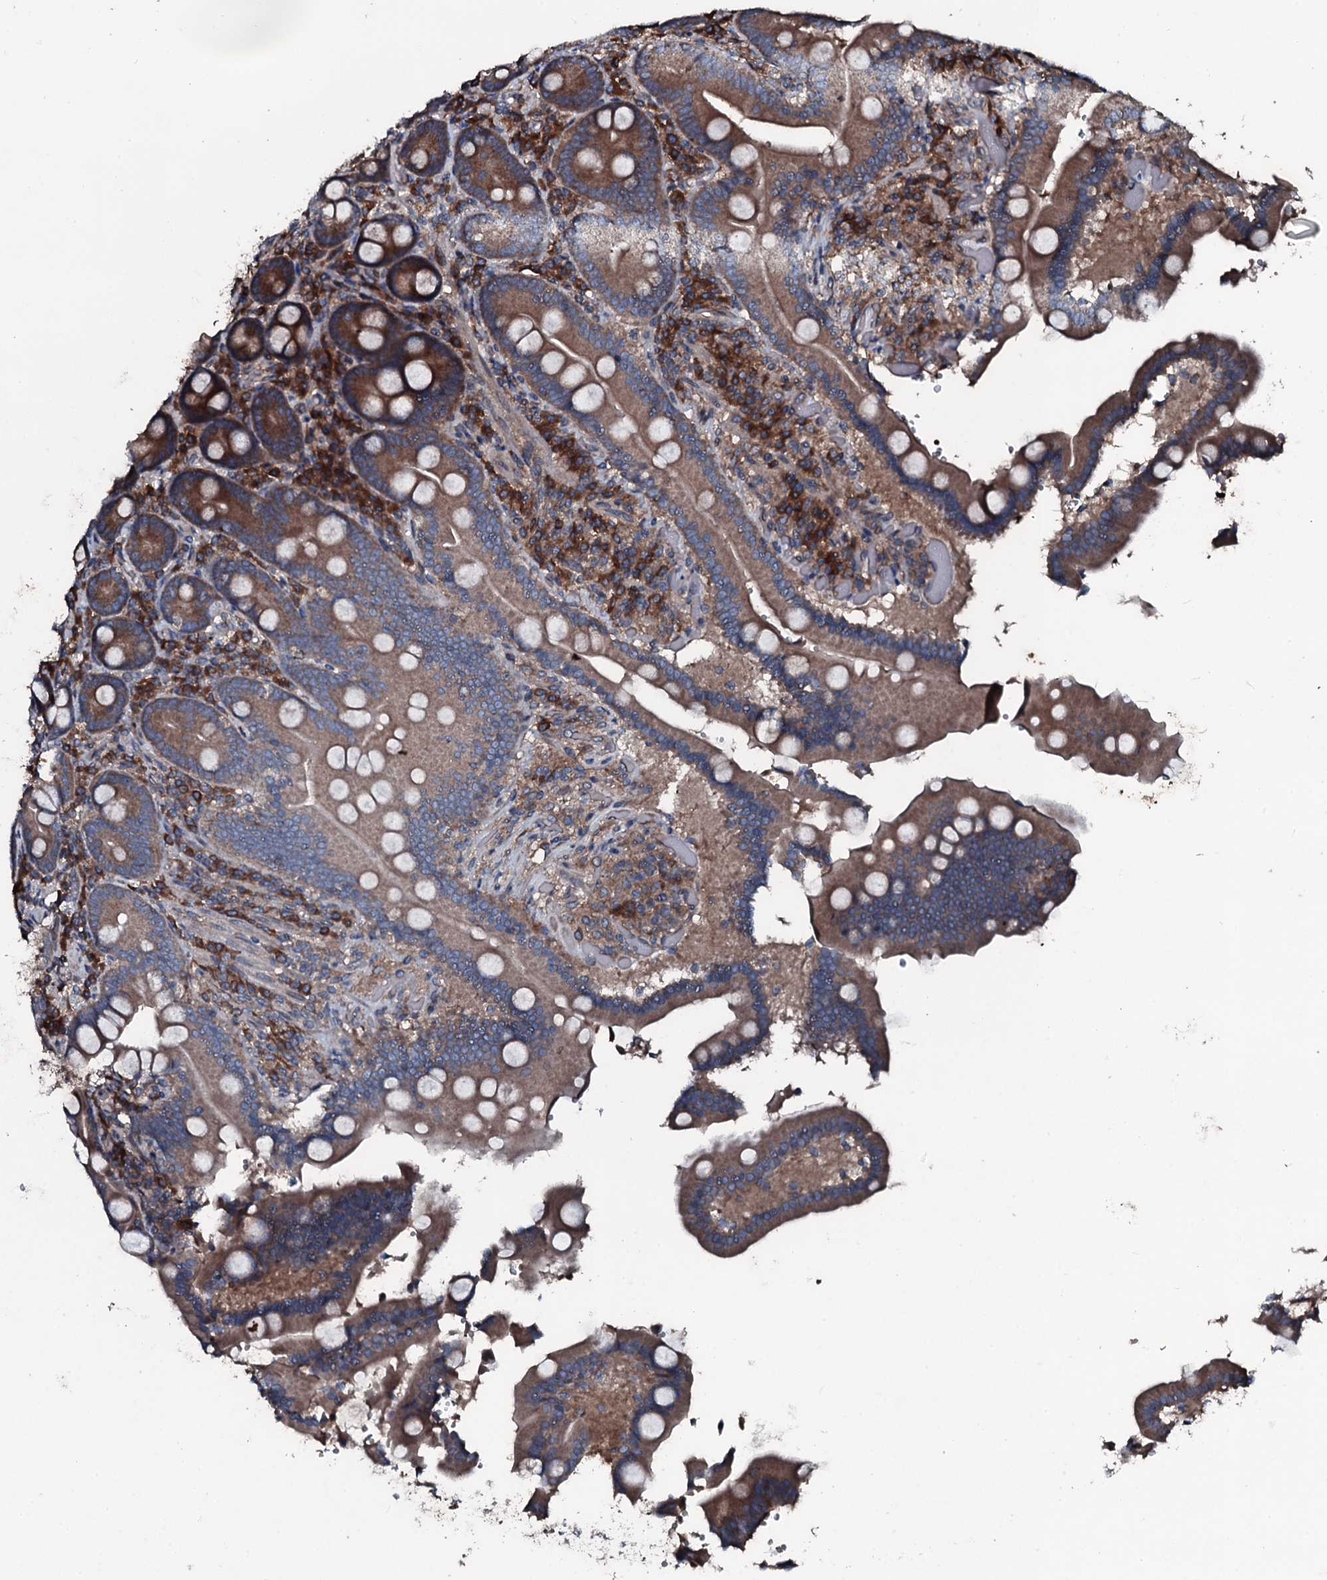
{"staining": {"intensity": "strong", "quantity": "25%-75%", "location": "cytoplasmic/membranous"}, "tissue": "duodenum", "cell_type": "Glandular cells", "image_type": "normal", "snomed": [{"axis": "morphology", "description": "Normal tissue, NOS"}, {"axis": "topography", "description": "Duodenum"}], "caption": "Unremarkable duodenum was stained to show a protein in brown. There is high levels of strong cytoplasmic/membranous expression in approximately 25%-75% of glandular cells.", "gene": "AARS1", "patient": {"sex": "female", "age": 62}}